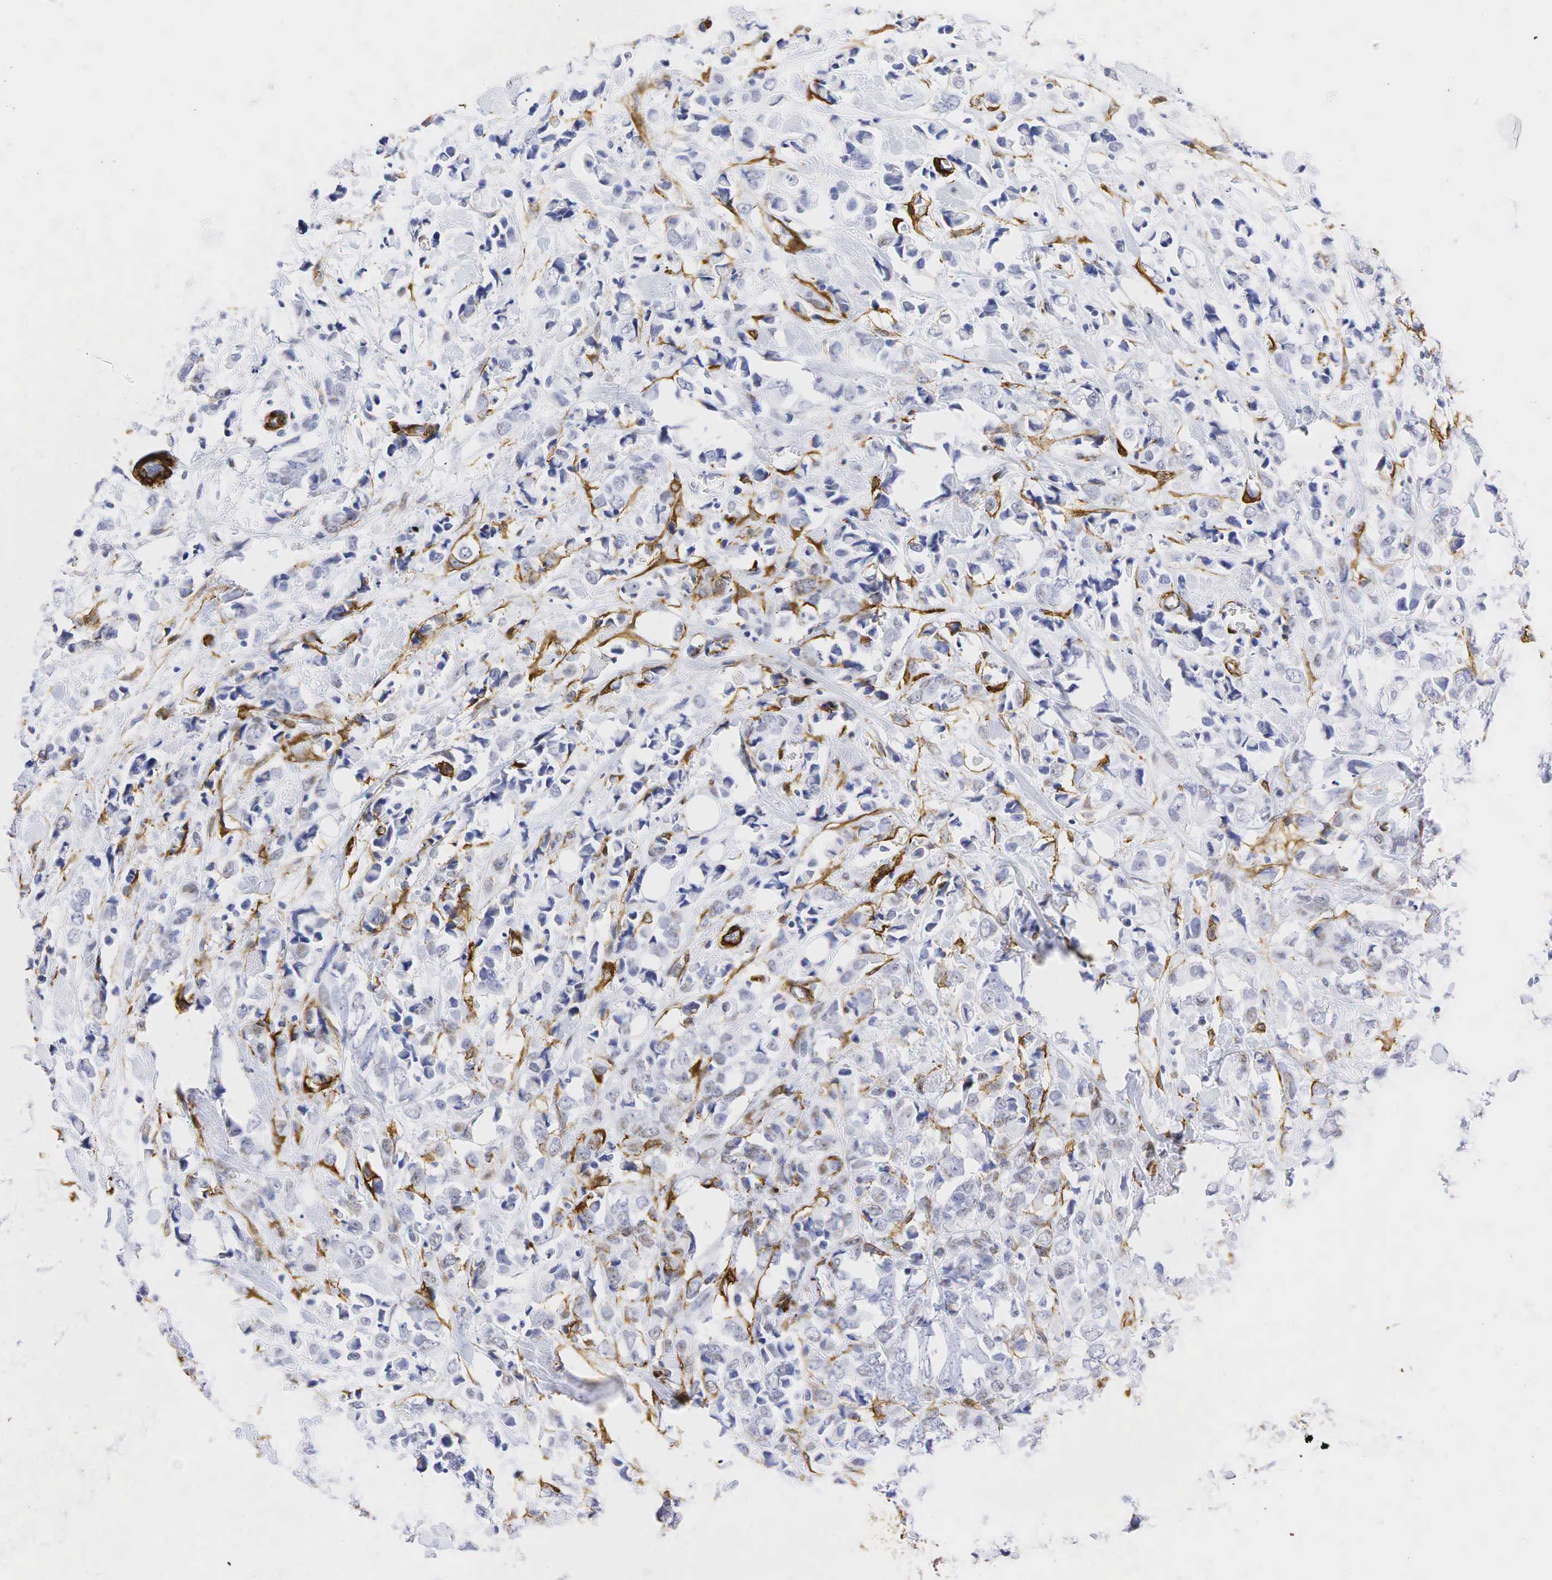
{"staining": {"intensity": "negative", "quantity": "none", "location": "none"}, "tissue": "breast cancer", "cell_type": "Tumor cells", "image_type": "cancer", "snomed": [{"axis": "morphology", "description": "Lobular carcinoma"}, {"axis": "topography", "description": "Breast"}], "caption": "DAB immunohistochemical staining of lobular carcinoma (breast) shows no significant expression in tumor cells. The staining is performed using DAB (3,3'-diaminobenzidine) brown chromogen with nuclei counter-stained in using hematoxylin.", "gene": "ACTA2", "patient": {"sex": "female", "age": 57}}